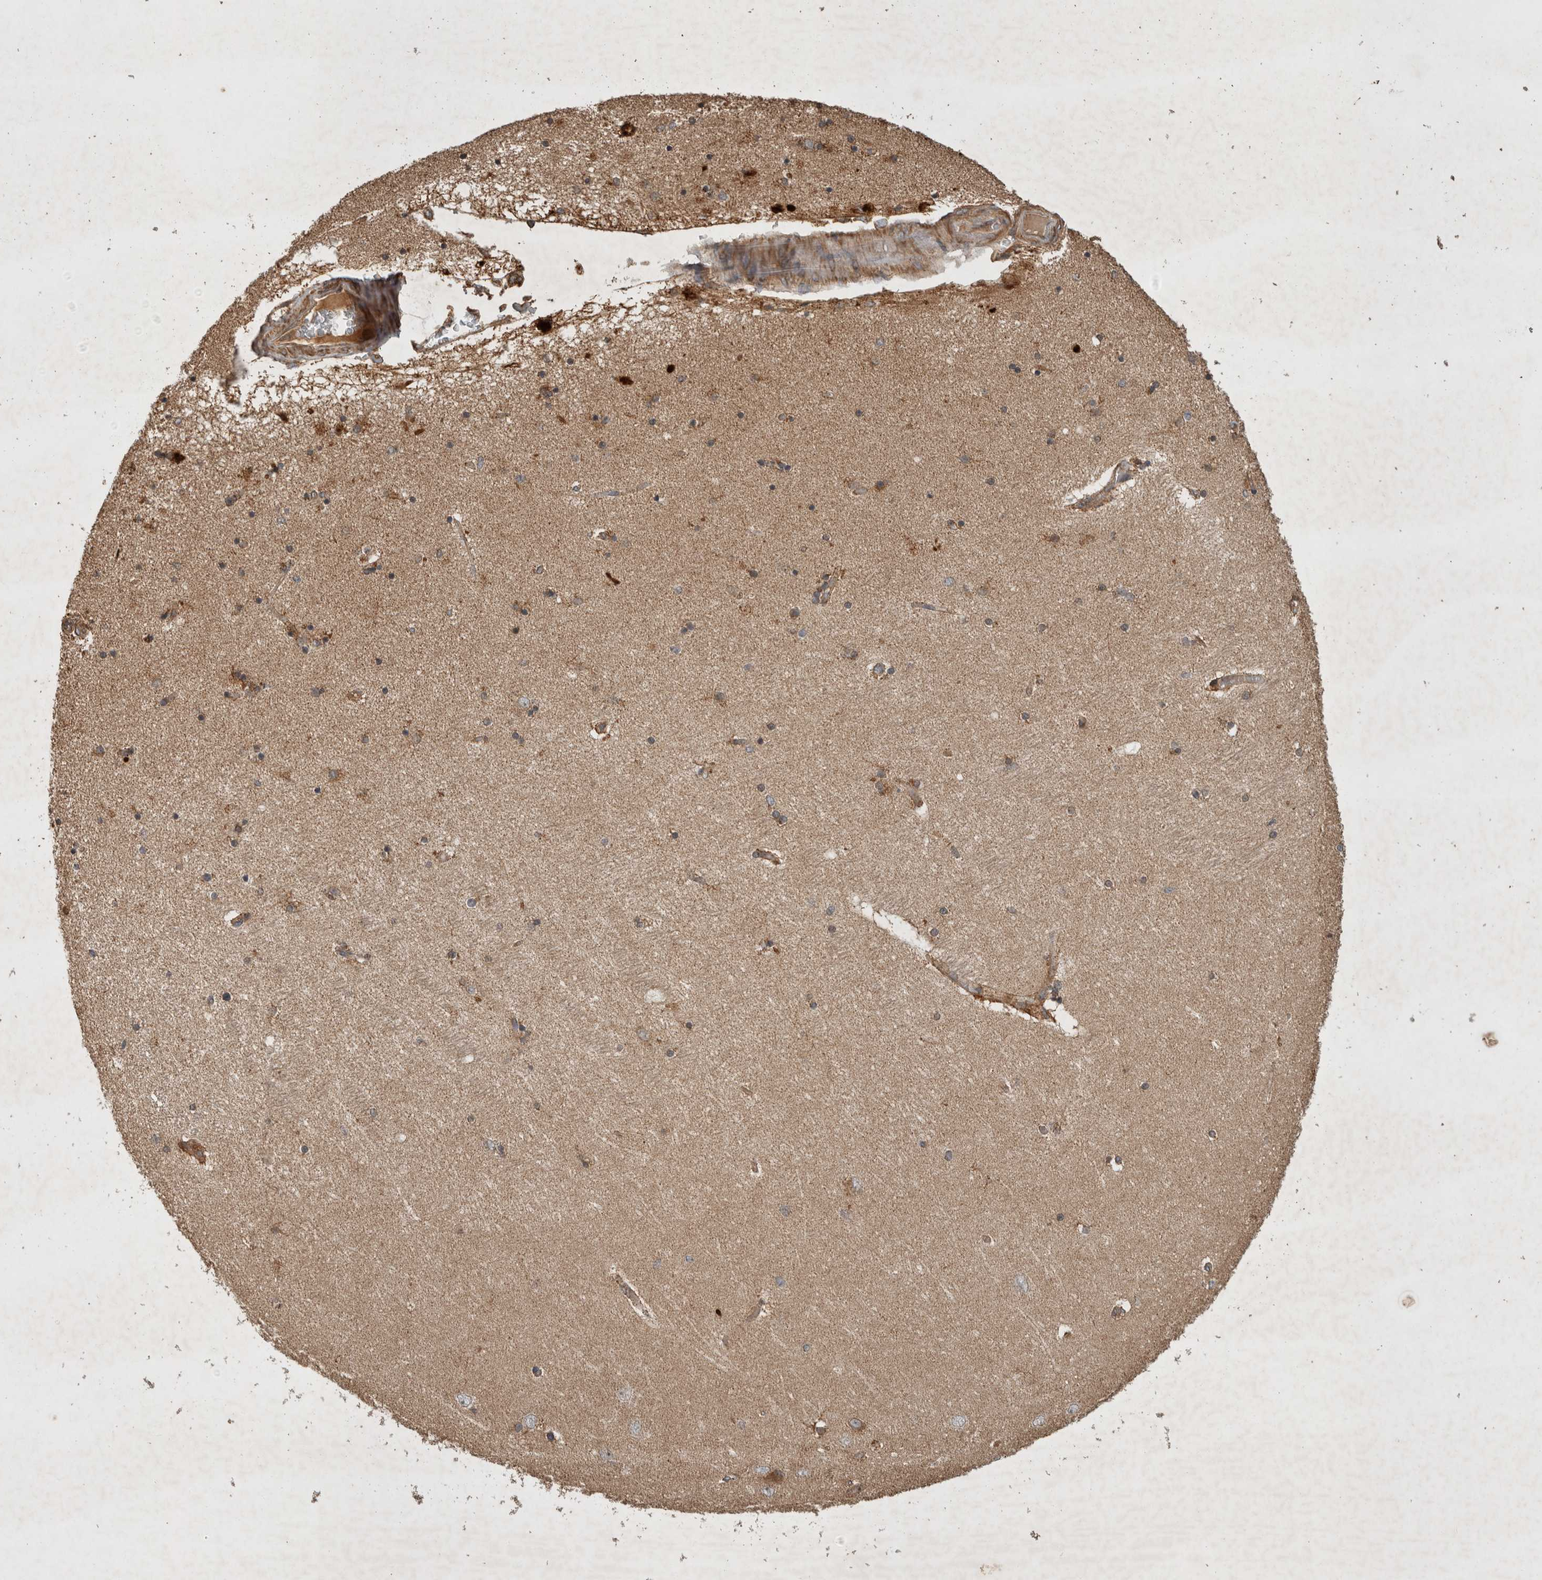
{"staining": {"intensity": "moderate", "quantity": "<25%", "location": "cytoplasmic/membranous"}, "tissue": "hippocampus", "cell_type": "Glial cells", "image_type": "normal", "snomed": [{"axis": "morphology", "description": "Normal tissue, NOS"}, {"axis": "topography", "description": "Hippocampus"}], "caption": "Human hippocampus stained with a protein marker displays moderate staining in glial cells.", "gene": "SERAC1", "patient": {"sex": "female", "age": 54}}